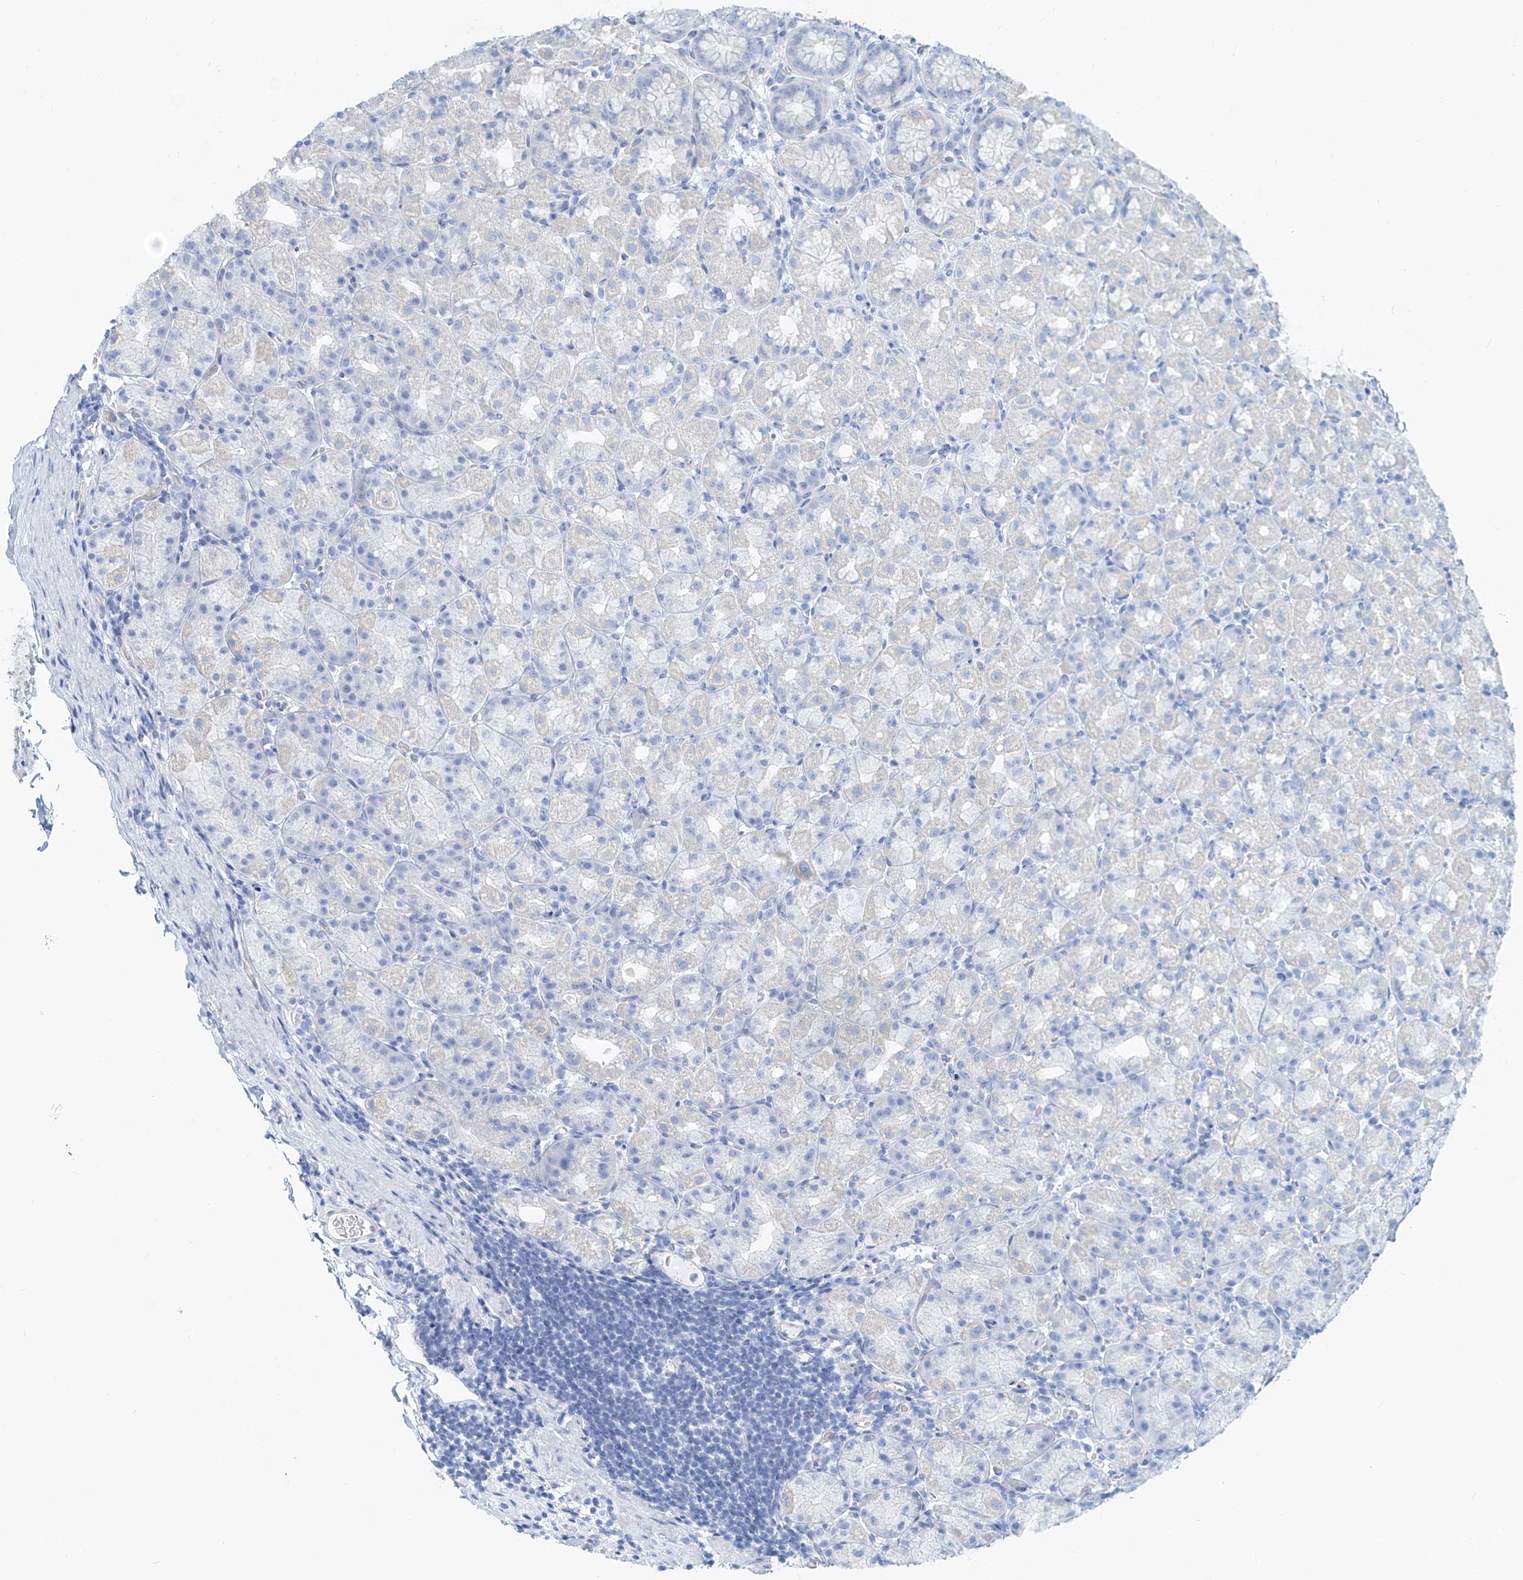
{"staining": {"intensity": "negative", "quantity": "none", "location": "none"}, "tissue": "stomach", "cell_type": "Glandular cells", "image_type": "normal", "snomed": [{"axis": "morphology", "description": "Normal tissue, NOS"}, {"axis": "topography", "description": "Stomach, upper"}], "caption": "Histopathology image shows no significant protein positivity in glandular cells of benign stomach. The staining was performed using DAB to visualize the protein expression in brown, while the nuclei were stained in blue with hematoxylin (Magnification: 20x).", "gene": "SASH1", "patient": {"sex": "male", "age": 68}}